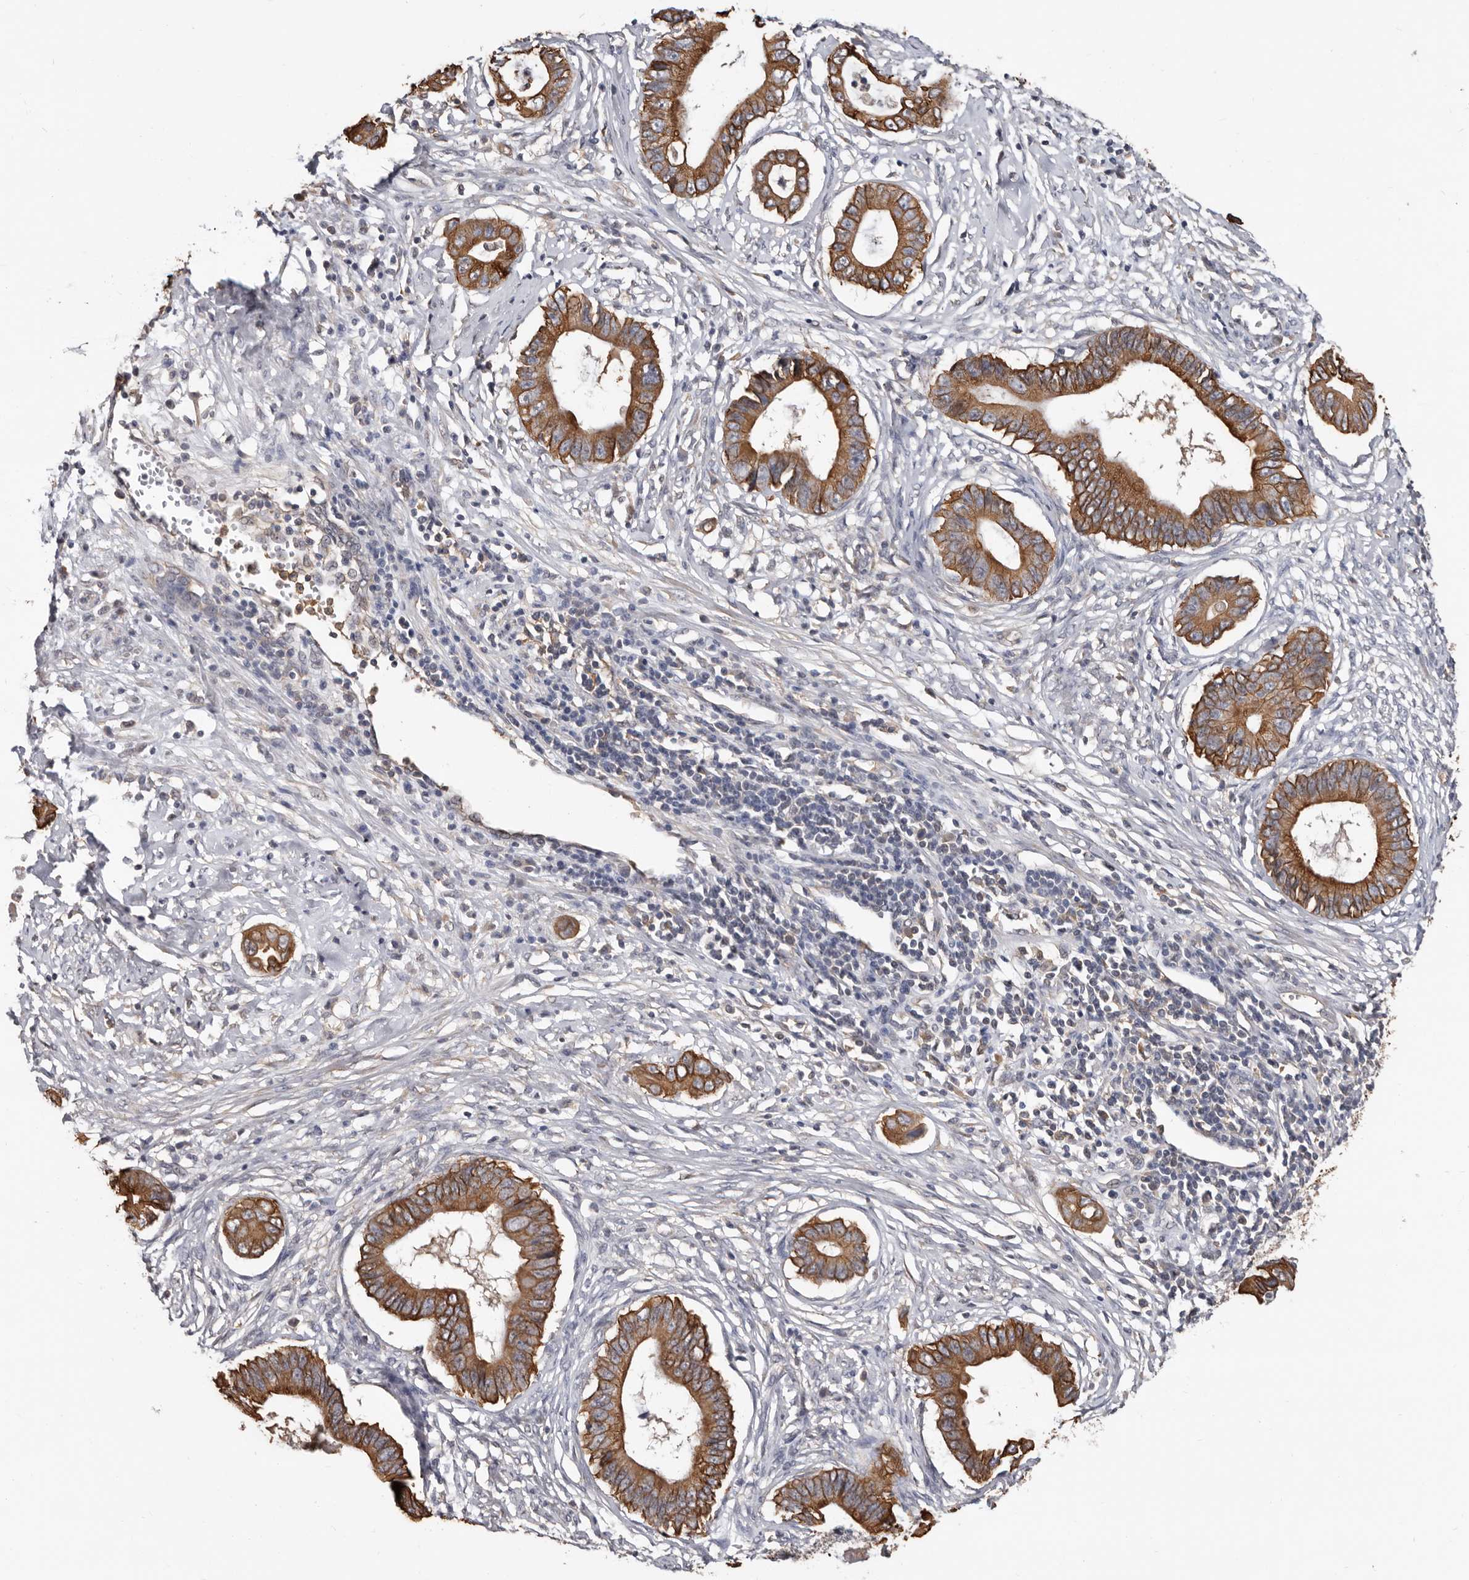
{"staining": {"intensity": "strong", "quantity": ">75%", "location": "cytoplasmic/membranous"}, "tissue": "cervical cancer", "cell_type": "Tumor cells", "image_type": "cancer", "snomed": [{"axis": "morphology", "description": "Adenocarcinoma, NOS"}, {"axis": "topography", "description": "Cervix"}], "caption": "A micrograph showing strong cytoplasmic/membranous expression in approximately >75% of tumor cells in cervical cancer, as visualized by brown immunohistochemical staining.", "gene": "MRPL18", "patient": {"sex": "female", "age": 44}}